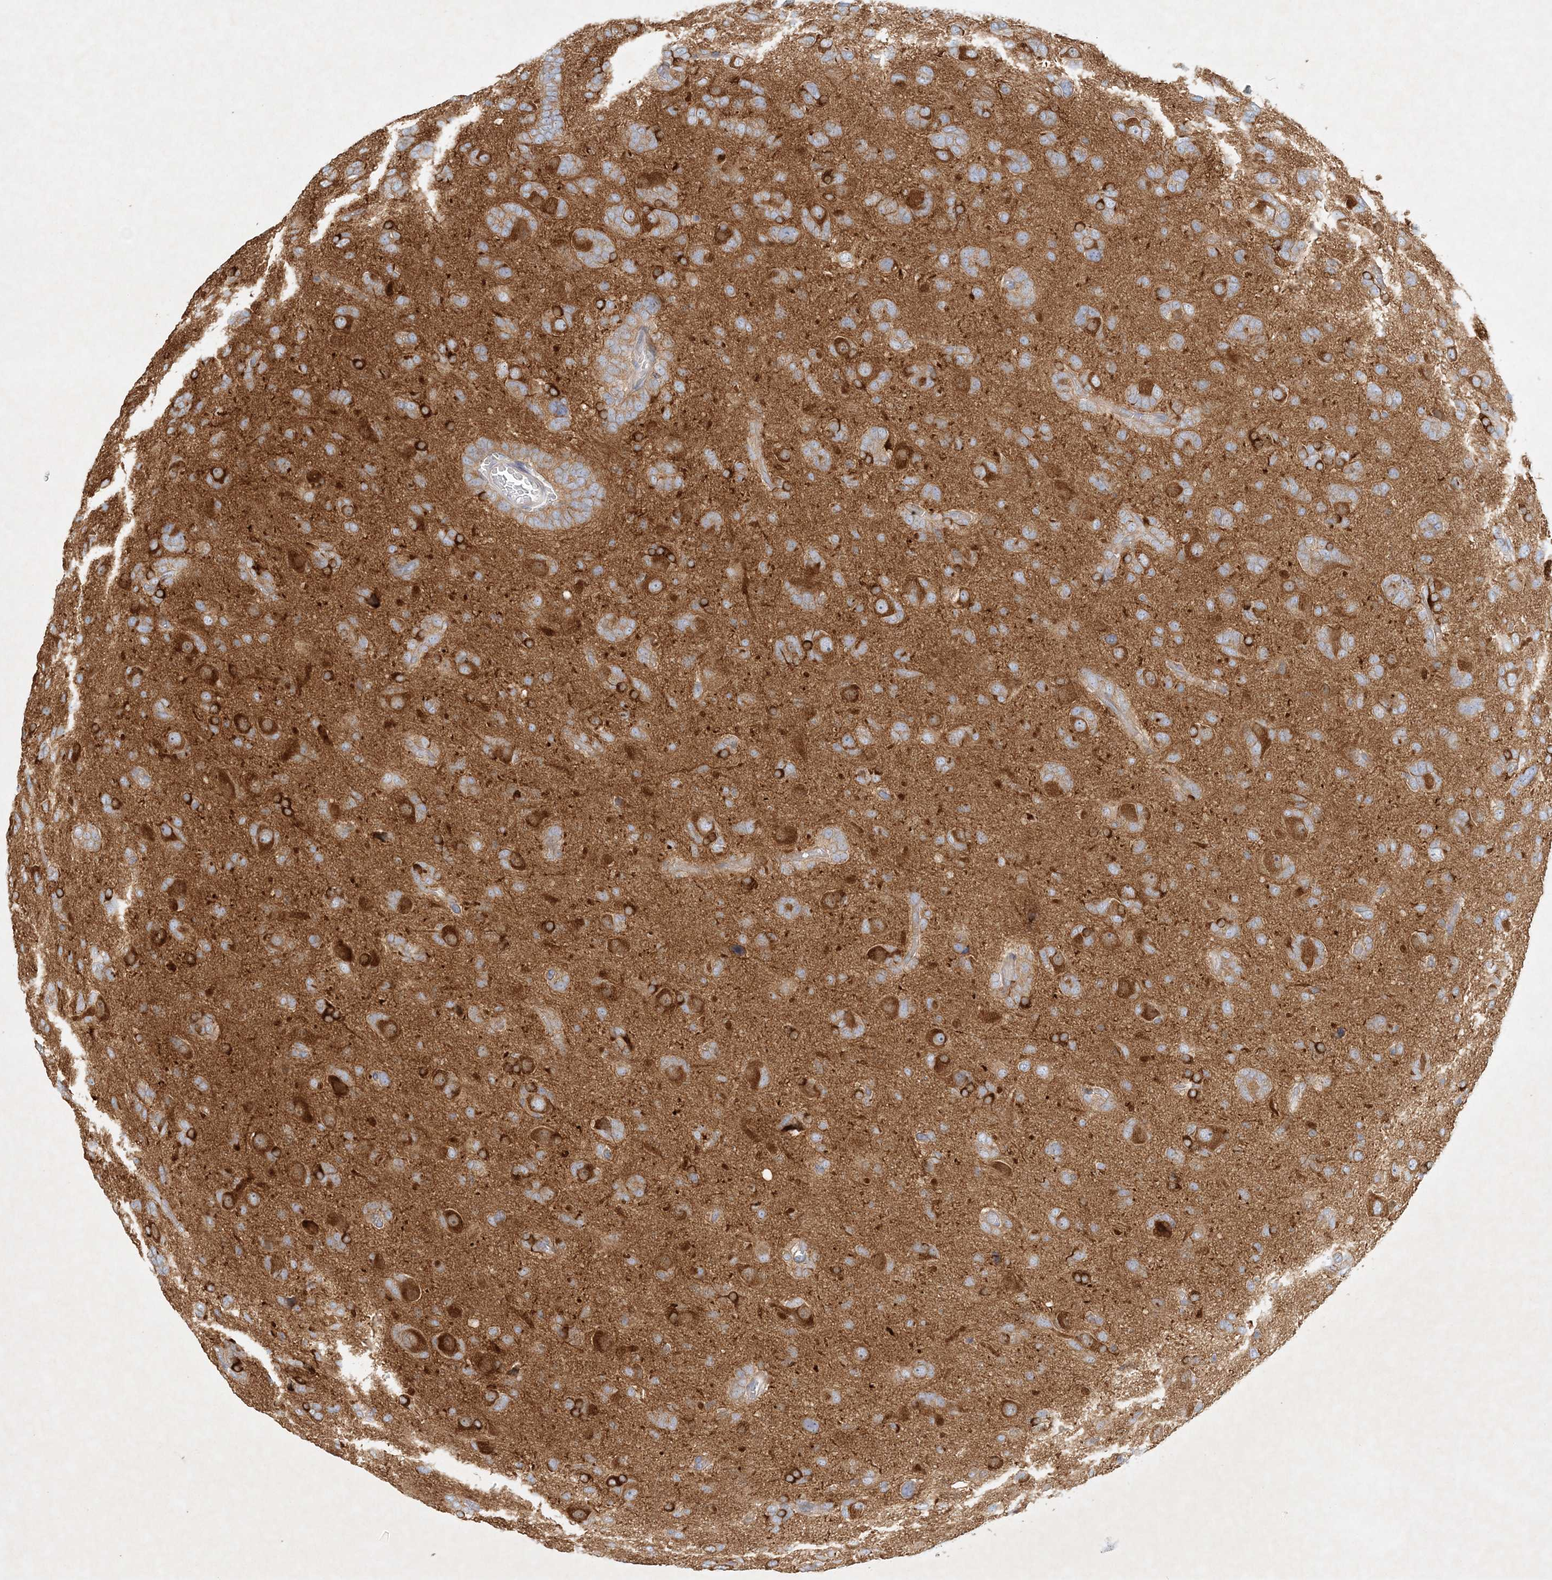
{"staining": {"intensity": "strong", "quantity": "<25%", "location": "cytoplasmic/membranous"}, "tissue": "glioma", "cell_type": "Tumor cells", "image_type": "cancer", "snomed": [{"axis": "morphology", "description": "Glioma, malignant, High grade"}, {"axis": "topography", "description": "Brain"}], "caption": "Glioma stained with immunohistochemistry (IHC) exhibits strong cytoplasmic/membranous staining in approximately <25% of tumor cells.", "gene": "STK11IP", "patient": {"sex": "female", "age": 59}}